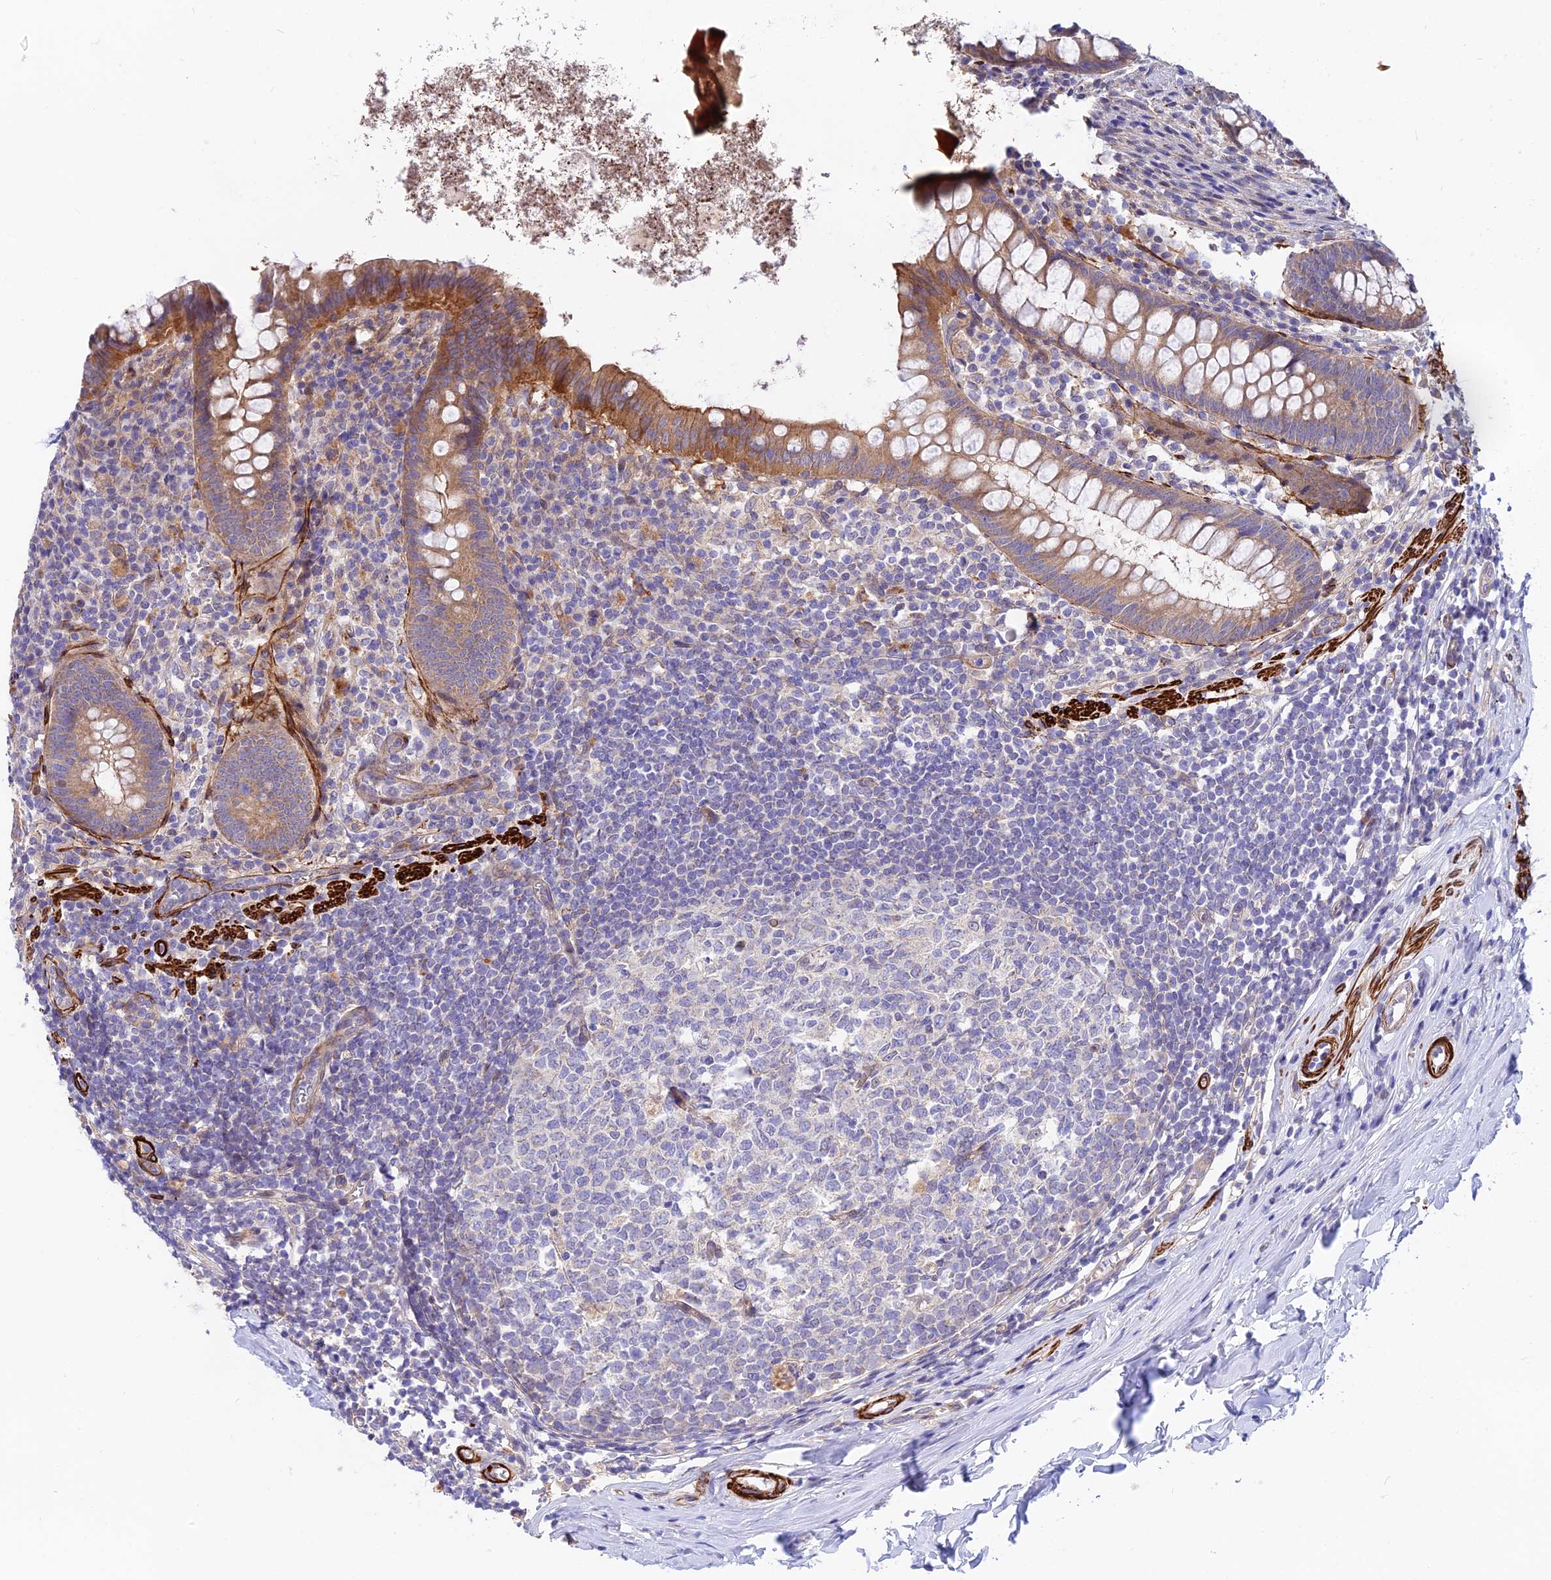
{"staining": {"intensity": "moderate", "quantity": ">75%", "location": "cytoplasmic/membranous"}, "tissue": "appendix", "cell_type": "Glandular cells", "image_type": "normal", "snomed": [{"axis": "morphology", "description": "Normal tissue, NOS"}, {"axis": "topography", "description": "Appendix"}], "caption": "Glandular cells demonstrate medium levels of moderate cytoplasmic/membranous expression in approximately >75% of cells in normal human appendix. (brown staining indicates protein expression, while blue staining denotes nuclei).", "gene": "ANKRD50", "patient": {"sex": "female", "age": 51}}